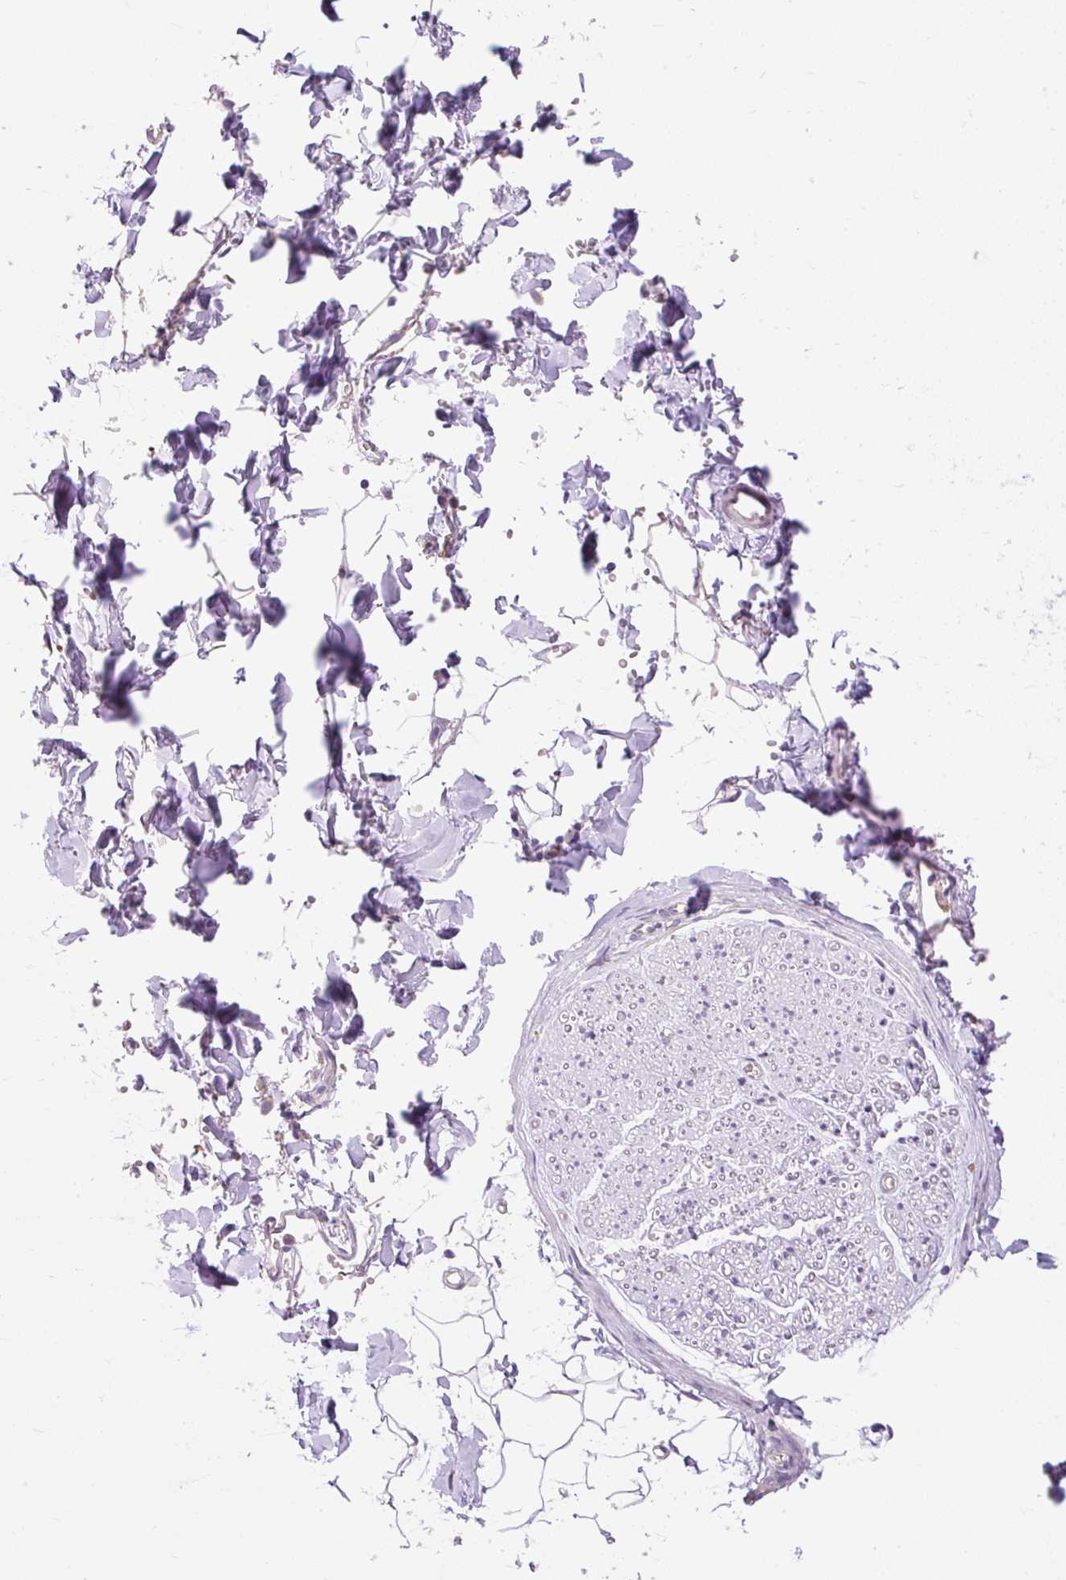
{"staining": {"intensity": "negative", "quantity": "none", "location": "none"}, "tissue": "adipose tissue", "cell_type": "Adipocytes", "image_type": "normal", "snomed": [{"axis": "morphology", "description": "Normal tissue, NOS"}, {"axis": "topography", "description": "Cartilage tissue"}, {"axis": "topography", "description": "Bronchus"}, {"axis": "topography", "description": "Peripheral nerve tissue"}], "caption": "Adipocytes show no significant protein staining in benign adipose tissue.", "gene": "GPR45", "patient": {"sex": "female", "age": 59}}